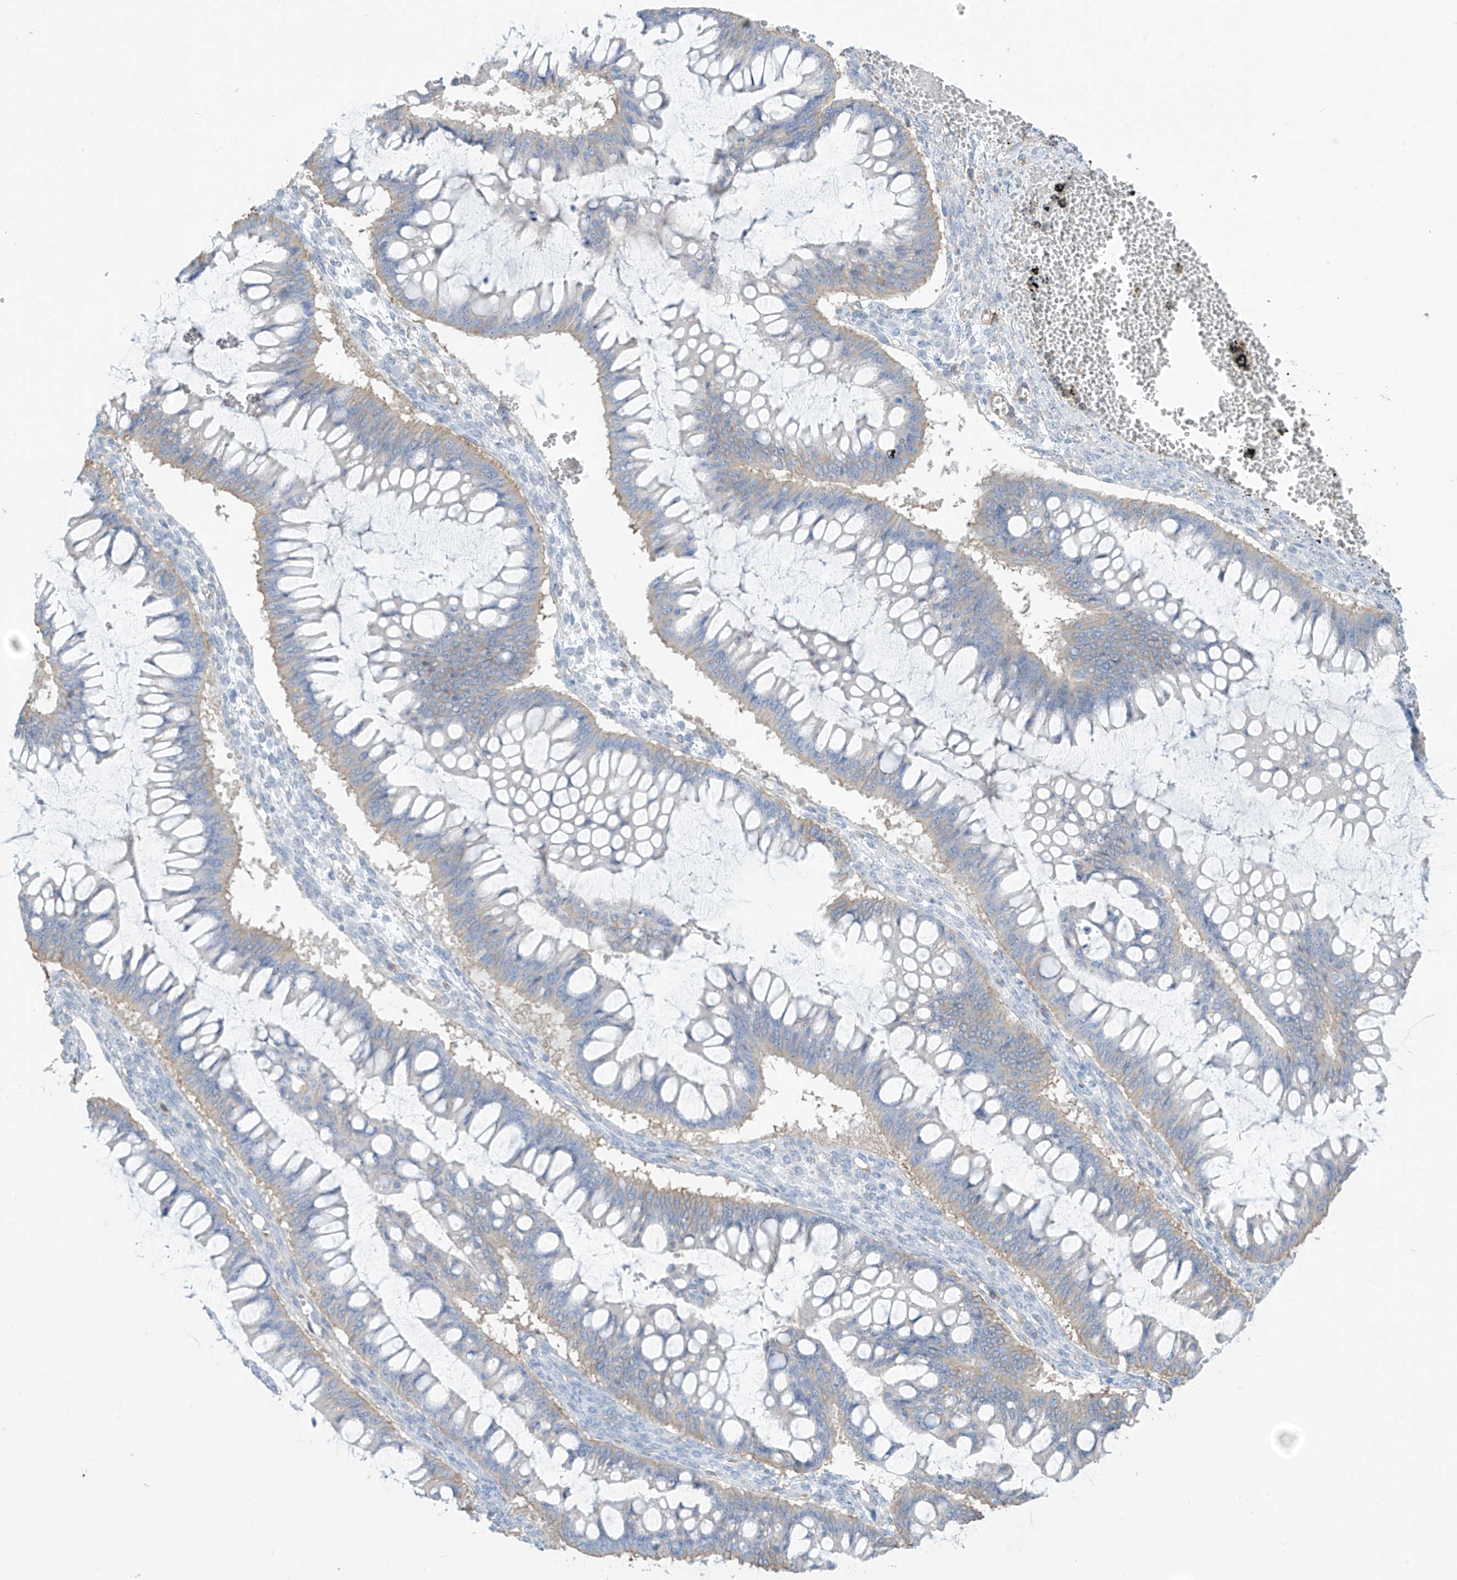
{"staining": {"intensity": "weak", "quantity": "25%-75%", "location": "cytoplasmic/membranous"}, "tissue": "ovarian cancer", "cell_type": "Tumor cells", "image_type": "cancer", "snomed": [{"axis": "morphology", "description": "Cystadenocarcinoma, mucinous, NOS"}, {"axis": "topography", "description": "Ovary"}], "caption": "DAB immunohistochemical staining of human ovarian mucinous cystadenocarcinoma displays weak cytoplasmic/membranous protein expression in about 25%-75% of tumor cells. The staining is performed using DAB brown chromogen to label protein expression. The nuclei are counter-stained blue using hematoxylin.", "gene": "ZNF846", "patient": {"sex": "female", "age": 73}}